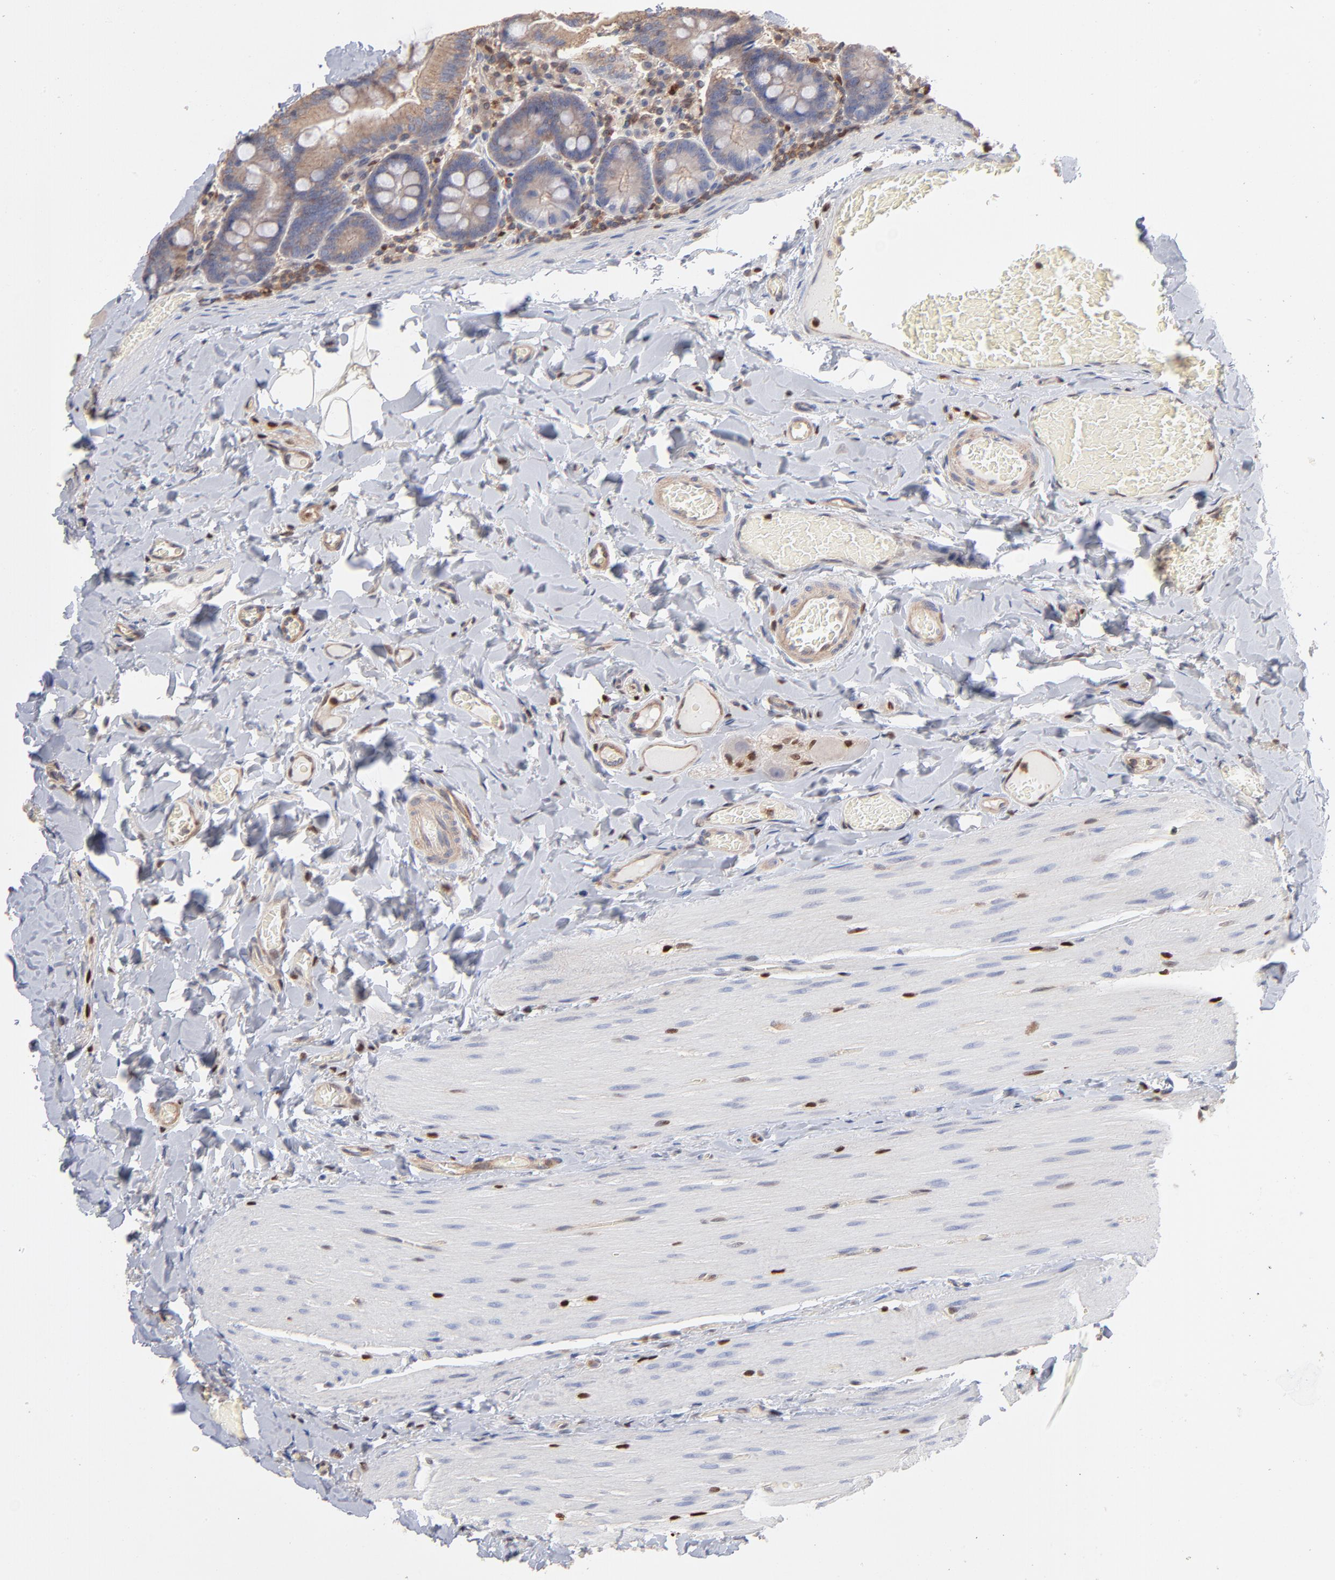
{"staining": {"intensity": "weak", "quantity": "25%-75%", "location": "cytoplasmic/membranous"}, "tissue": "duodenum", "cell_type": "Glandular cells", "image_type": "normal", "snomed": [{"axis": "morphology", "description": "Normal tissue, NOS"}, {"axis": "topography", "description": "Duodenum"}], "caption": "A low amount of weak cytoplasmic/membranous positivity is seen in approximately 25%-75% of glandular cells in normal duodenum.", "gene": "ARHGEF6", "patient": {"sex": "male", "age": 66}}